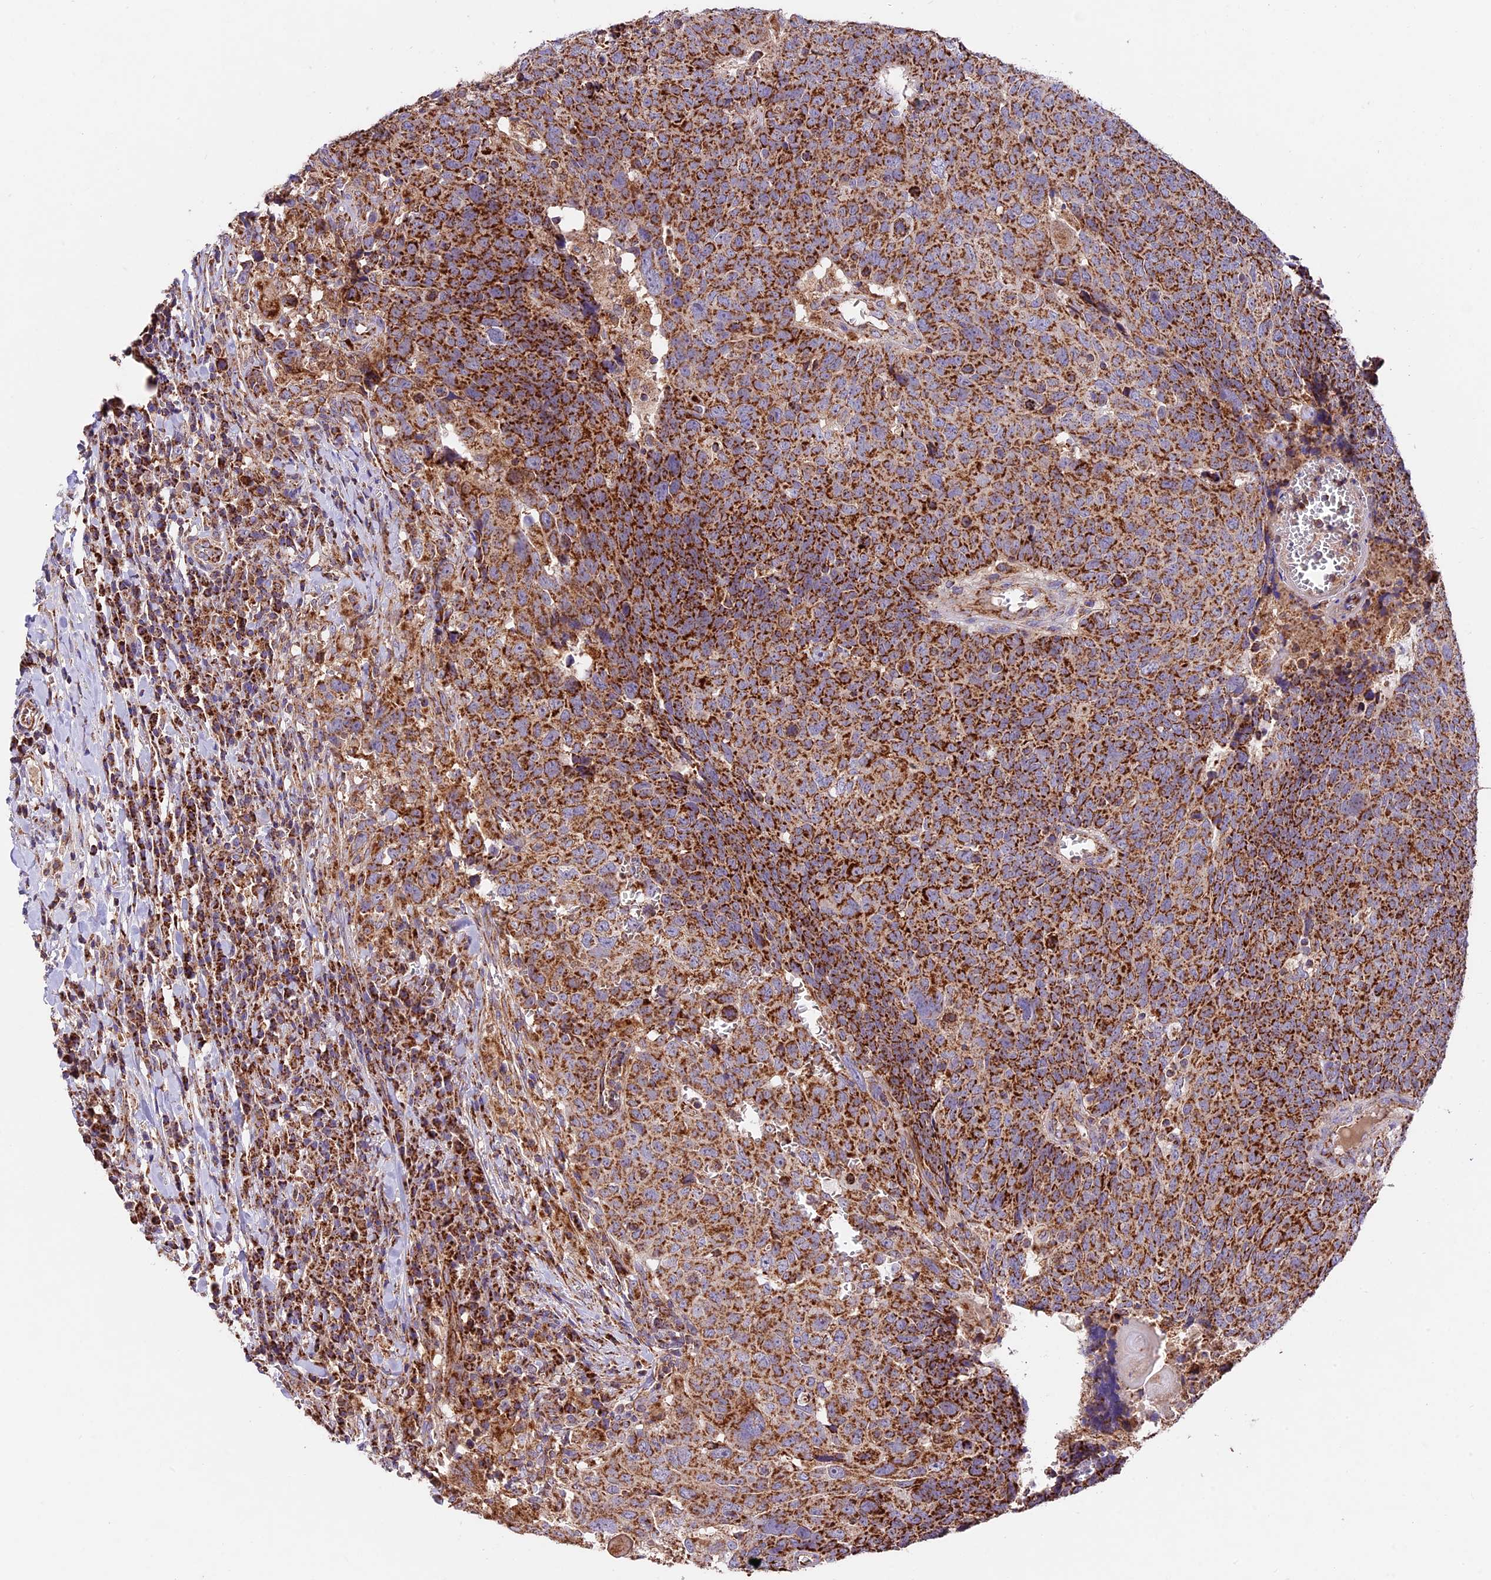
{"staining": {"intensity": "strong", "quantity": ">75%", "location": "cytoplasmic/membranous"}, "tissue": "head and neck cancer", "cell_type": "Tumor cells", "image_type": "cancer", "snomed": [{"axis": "morphology", "description": "Squamous cell carcinoma, NOS"}, {"axis": "topography", "description": "Head-Neck"}], "caption": "High-magnification brightfield microscopy of head and neck cancer (squamous cell carcinoma) stained with DAB (3,3'-diaminobenzidine) (brown) and counterstained with hematoxylin (blue). tumor cells exhibit strong cytoplasmic/membranous expression is seen in about>75% of cells.", "gene": "NDUFA8", "patient": {"sex": "male", "age": 66}}